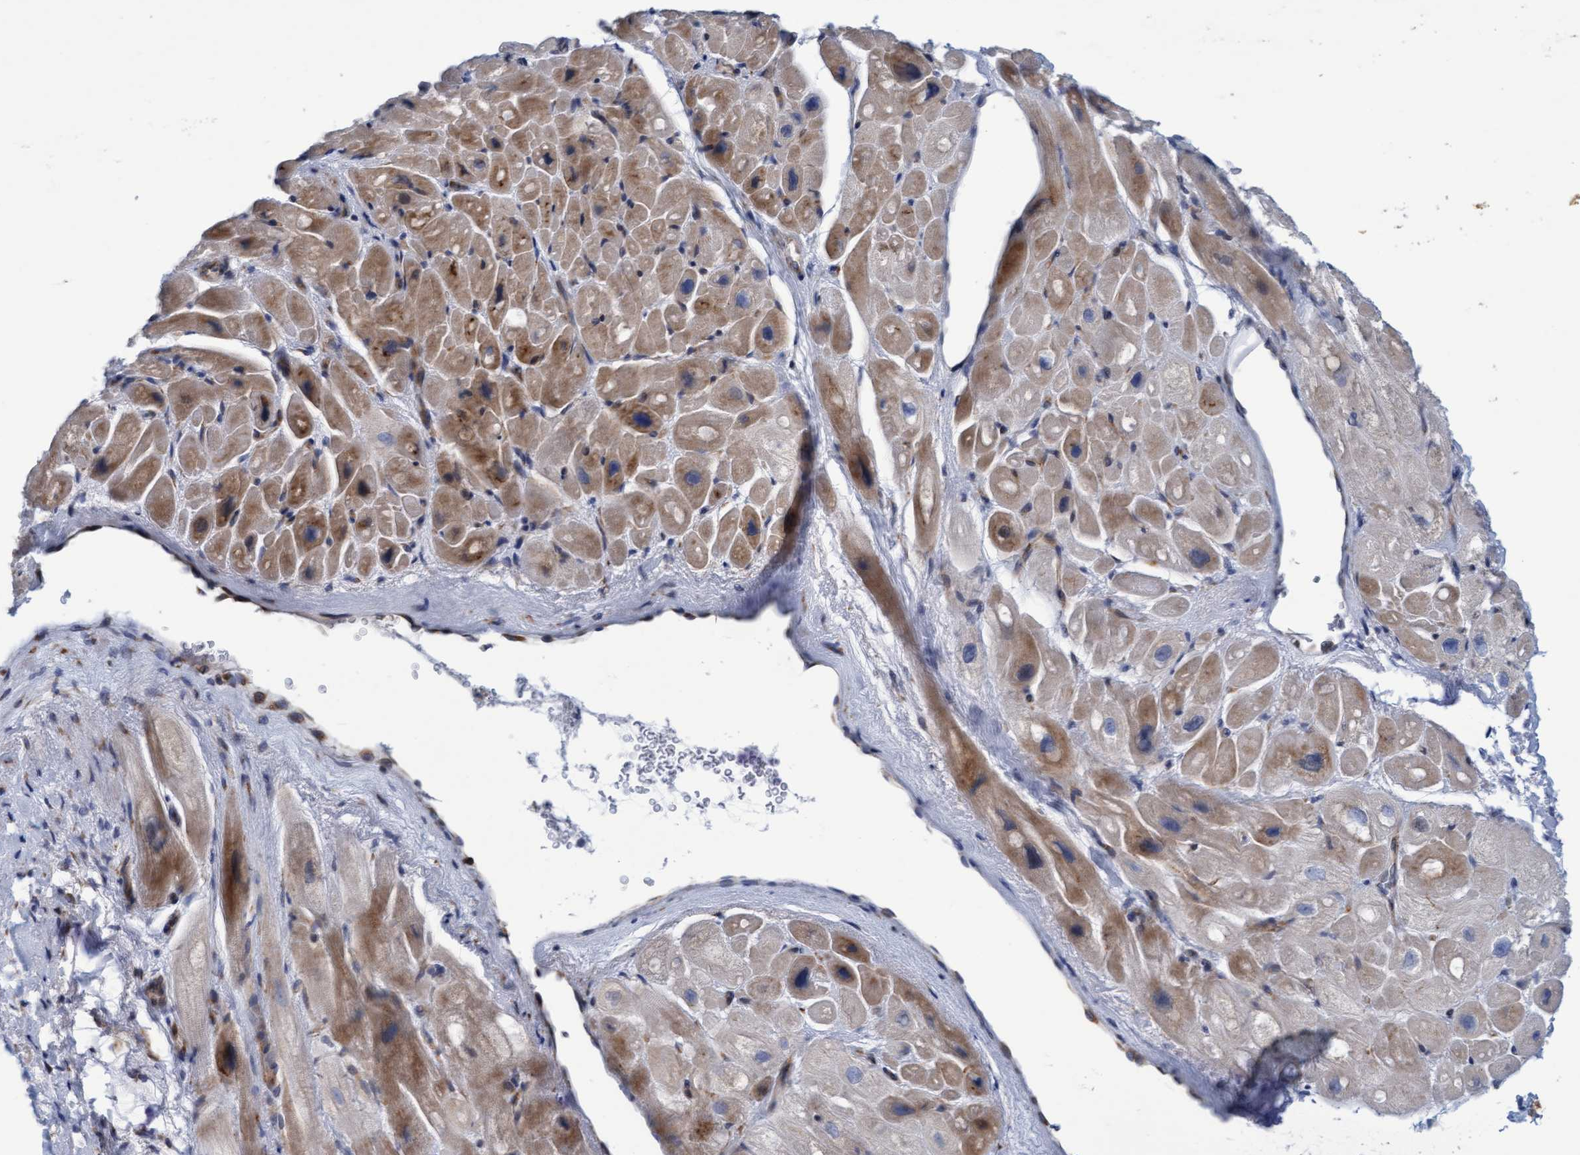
{"staining": {"intensity": "moderate", "quantity": "25%-75%", "location": "cytoplasmic/membranous"}, "tissue": "heart muscle", "cell_type": "Cardiomyocytes", "image_type": "normal", "snomed": [{"axis": "morphology", "description": "Normal tissue, NOS"}, {"axis": "topography", "description": "Heart"}], "caption": "Human heart muscle stained for a protein (brown) demonstrates moderate cytoplasmic/membranous positive expression in about 25%-75% of cardiomyocytes.", "gene": "SLC28A3", "patient": {"sex": "male", "age": 49}}